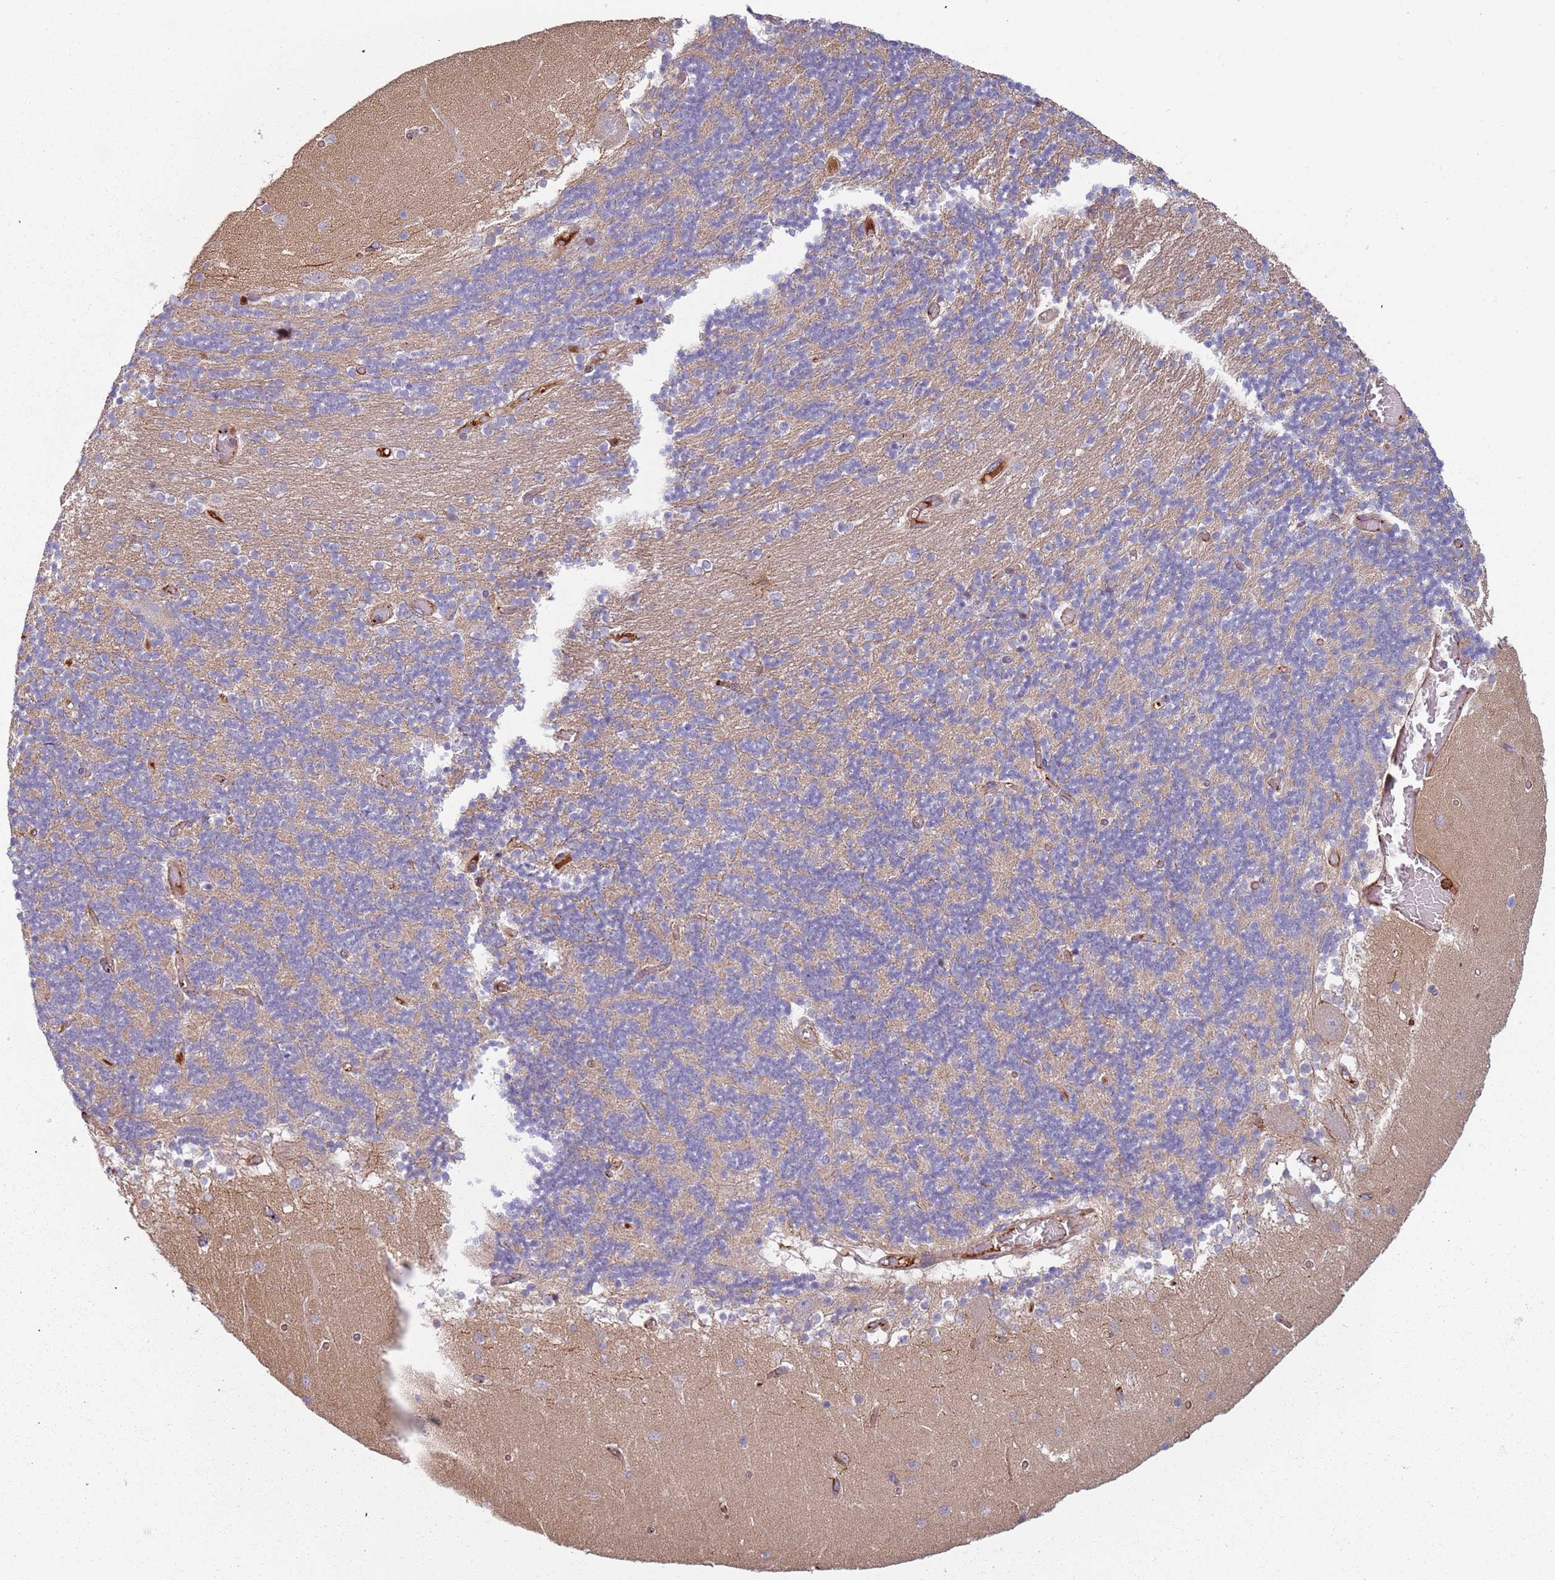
{"staining": {"intensity": "negative", "quantity": "none", "location": "none"}, "tissue": "cerebellum", "cell_type": "Cells in granular layer", "image_type": "normal", "snomed": [{"axis": "morphology", "description": "Normal tissue, NOS"}, {"axis": "topography", "description": "Cerebellum"}], "caption": "This histopathology image is of unremarkable cerebellum stained with IHC to label a protein in brown with the nuclei are counter-stained blue. There is no positivity in cells in granular layer.", "gene": "NADK", "patient": {"sex": "female", "age": 28}}